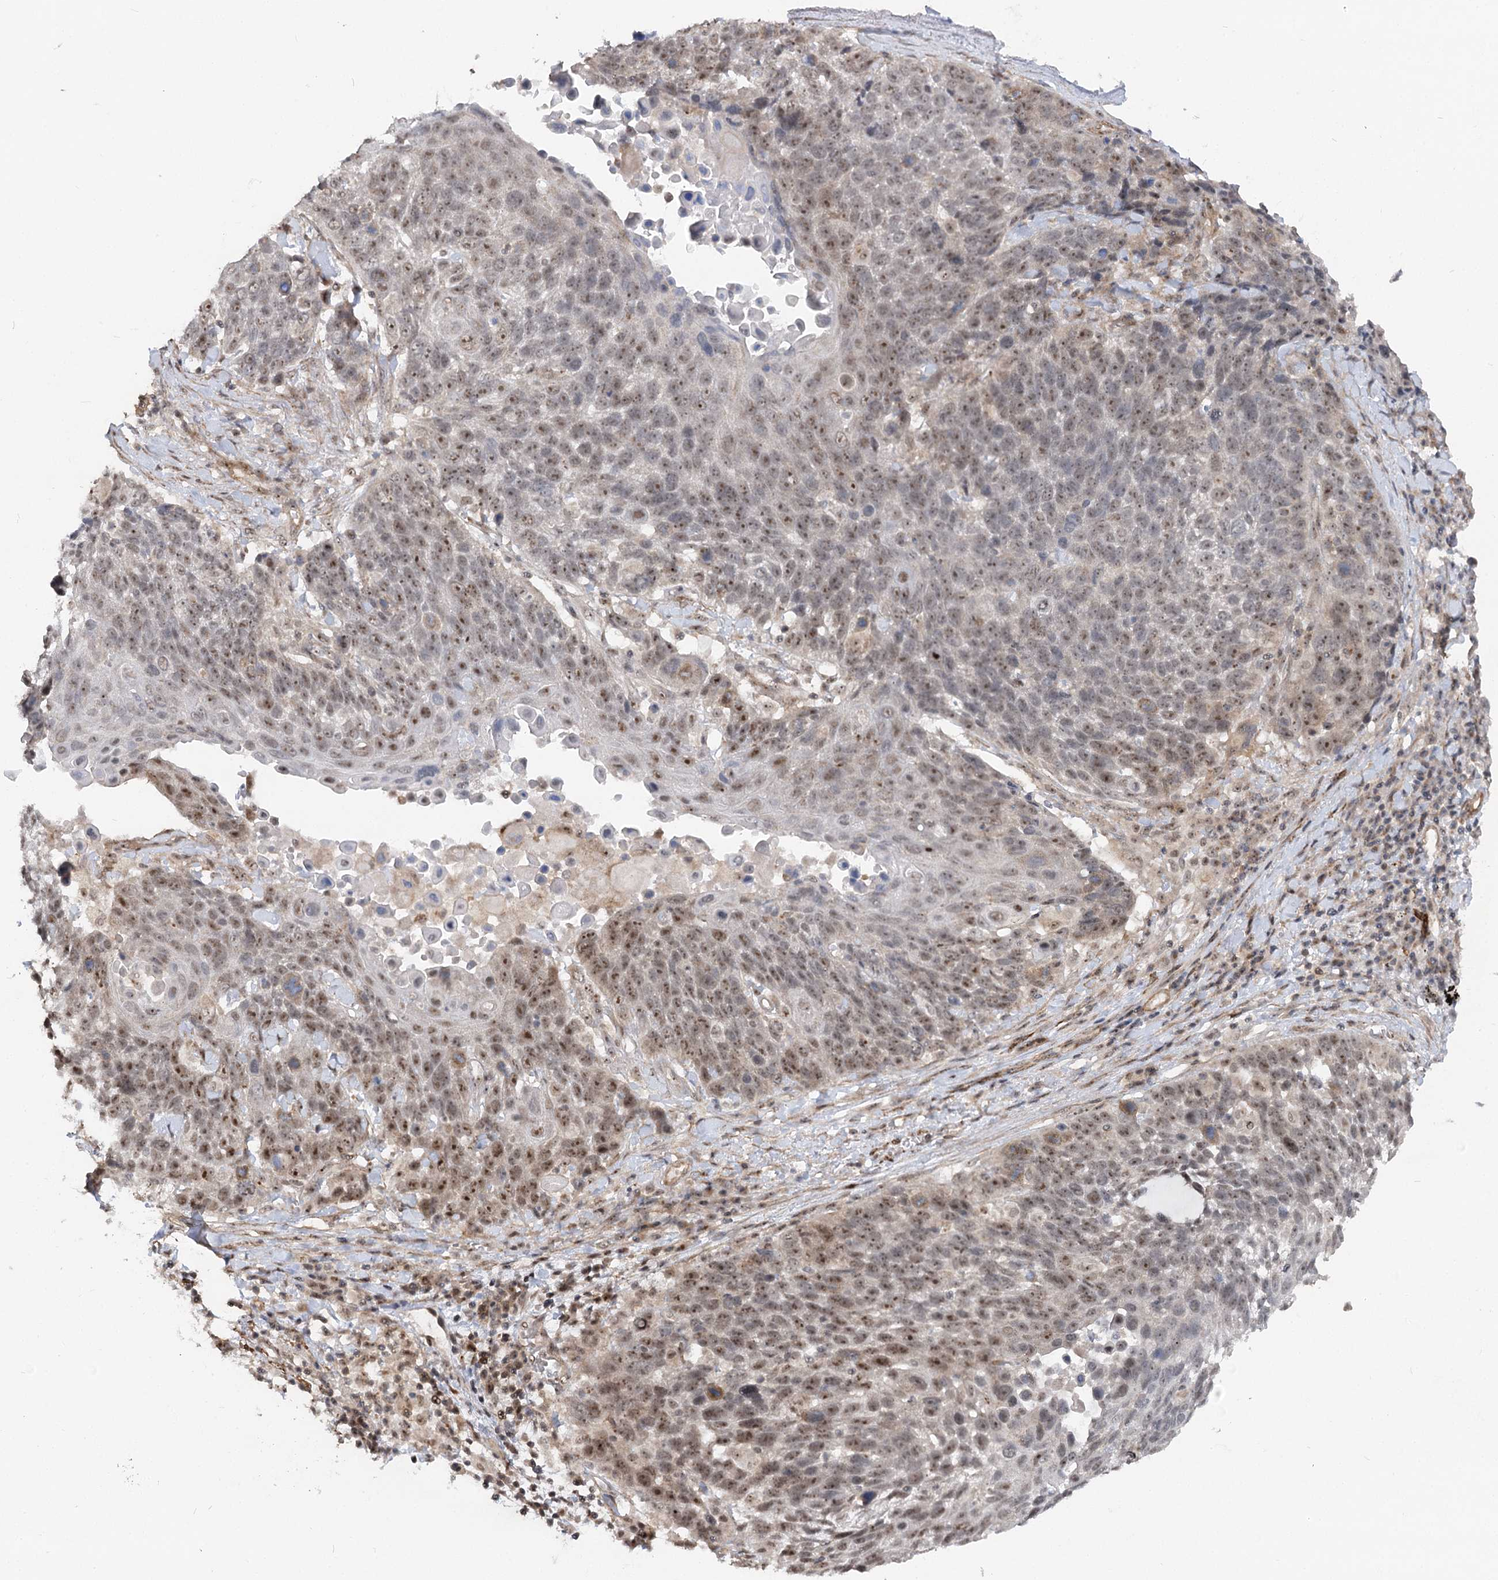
{"staining": {"intensity": "moderate", "quantity": ">75%", "location": "nuclear"}, "tissue": "lung cancer", "cell_type": "Tumor cells", "image_type": "cancer", "snomed": [{"axis": "morphology", "description": "Squamous cell carcinoma, NOS"}, {"axis": "topography", "description": "Lung"}], "caption": "Immunohistochemistry (IHC) photomicrograph of human squamous cell carcinoma (lung) stained for a protein (brown), which exhibits medium levels of moderate nuclear staining in approximately >75% of tumor cells.", "gene": "GNL3L", "patient": {"sex": "male", "age": 66}}